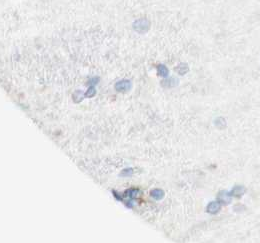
{"staining": {"intensity": "negative", "quantity": "none", "location": "none"}, "tissue": "hippocampus", "cell_type": "Glial cells", "image_type": "normal", "snomed": [{"axis": "morphology", "description": "Normal tissue, NOS"}, {"axis": "topography", "description": "Hippocampus"}], "caption": "High power microscopy image of an immunohistochemistry photomicrograph of normal hippocampus, revealing no significant staining in glial cells. (DAB immunohistochemistry (IHC) visualized using brightfield microscopy, high magnification).", "gene": "MANEA", "patient": {"sex": "female", "age": 54}}